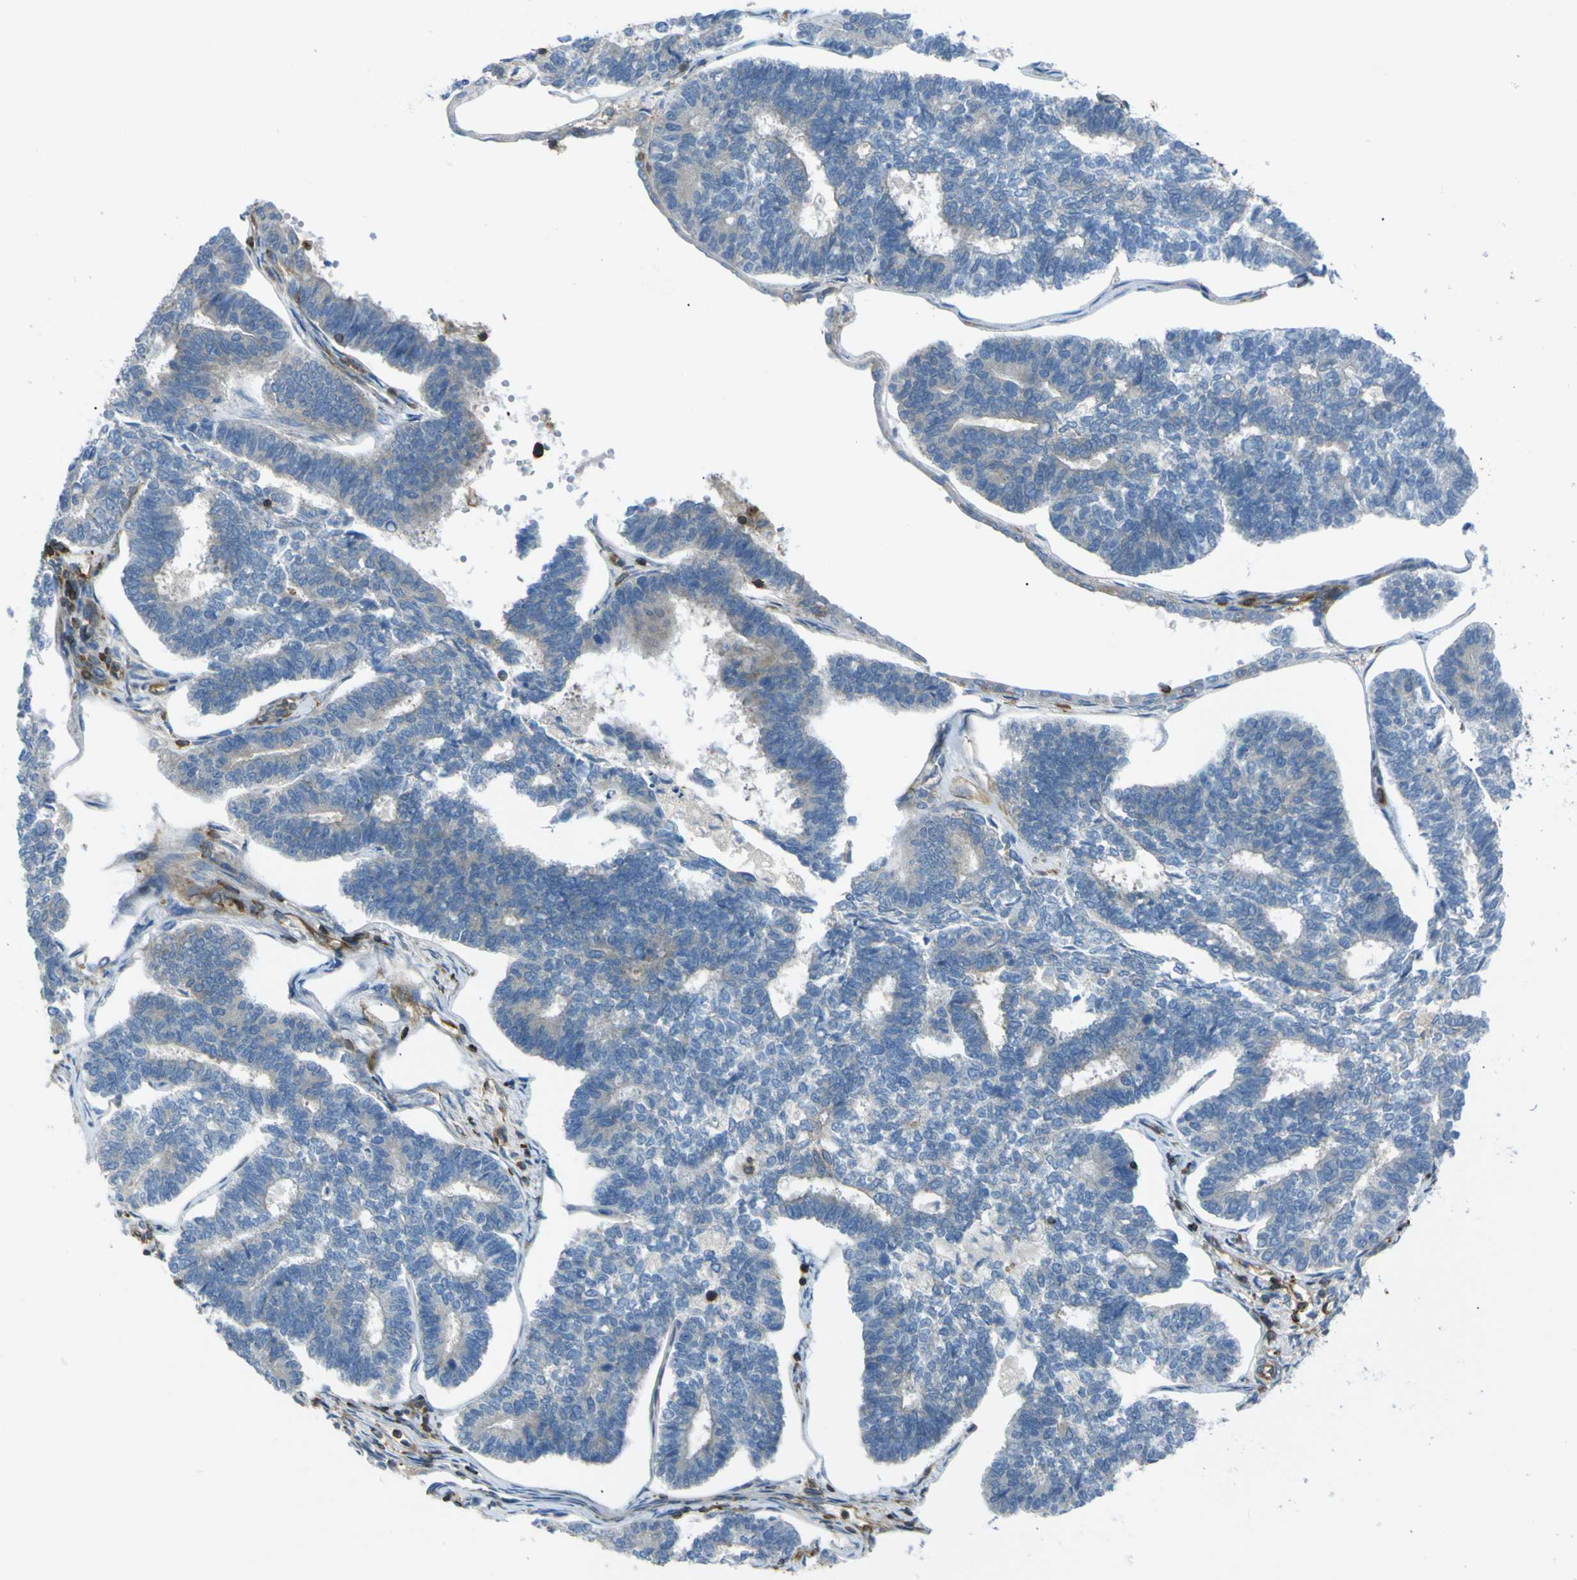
{"staining": {"intensity": "negative", "quantity": "none", "location": "none"}, "tissue": "endometrial cancer", "cell_type": "Tumor cells", "image_type": "cancer", "snomed": [{"axis": "morphology", "description": "Adenocarcinoma, NOS"}, {"axis": "topography", "description": "Endometrium"}], "caption": "This is an IHC photomicrograph of human endometrial adenocarcinoma. There is no staining in tumor cells.", "gene": "ARHGEF1", "patient": {"sex": "female", "age": 70}}